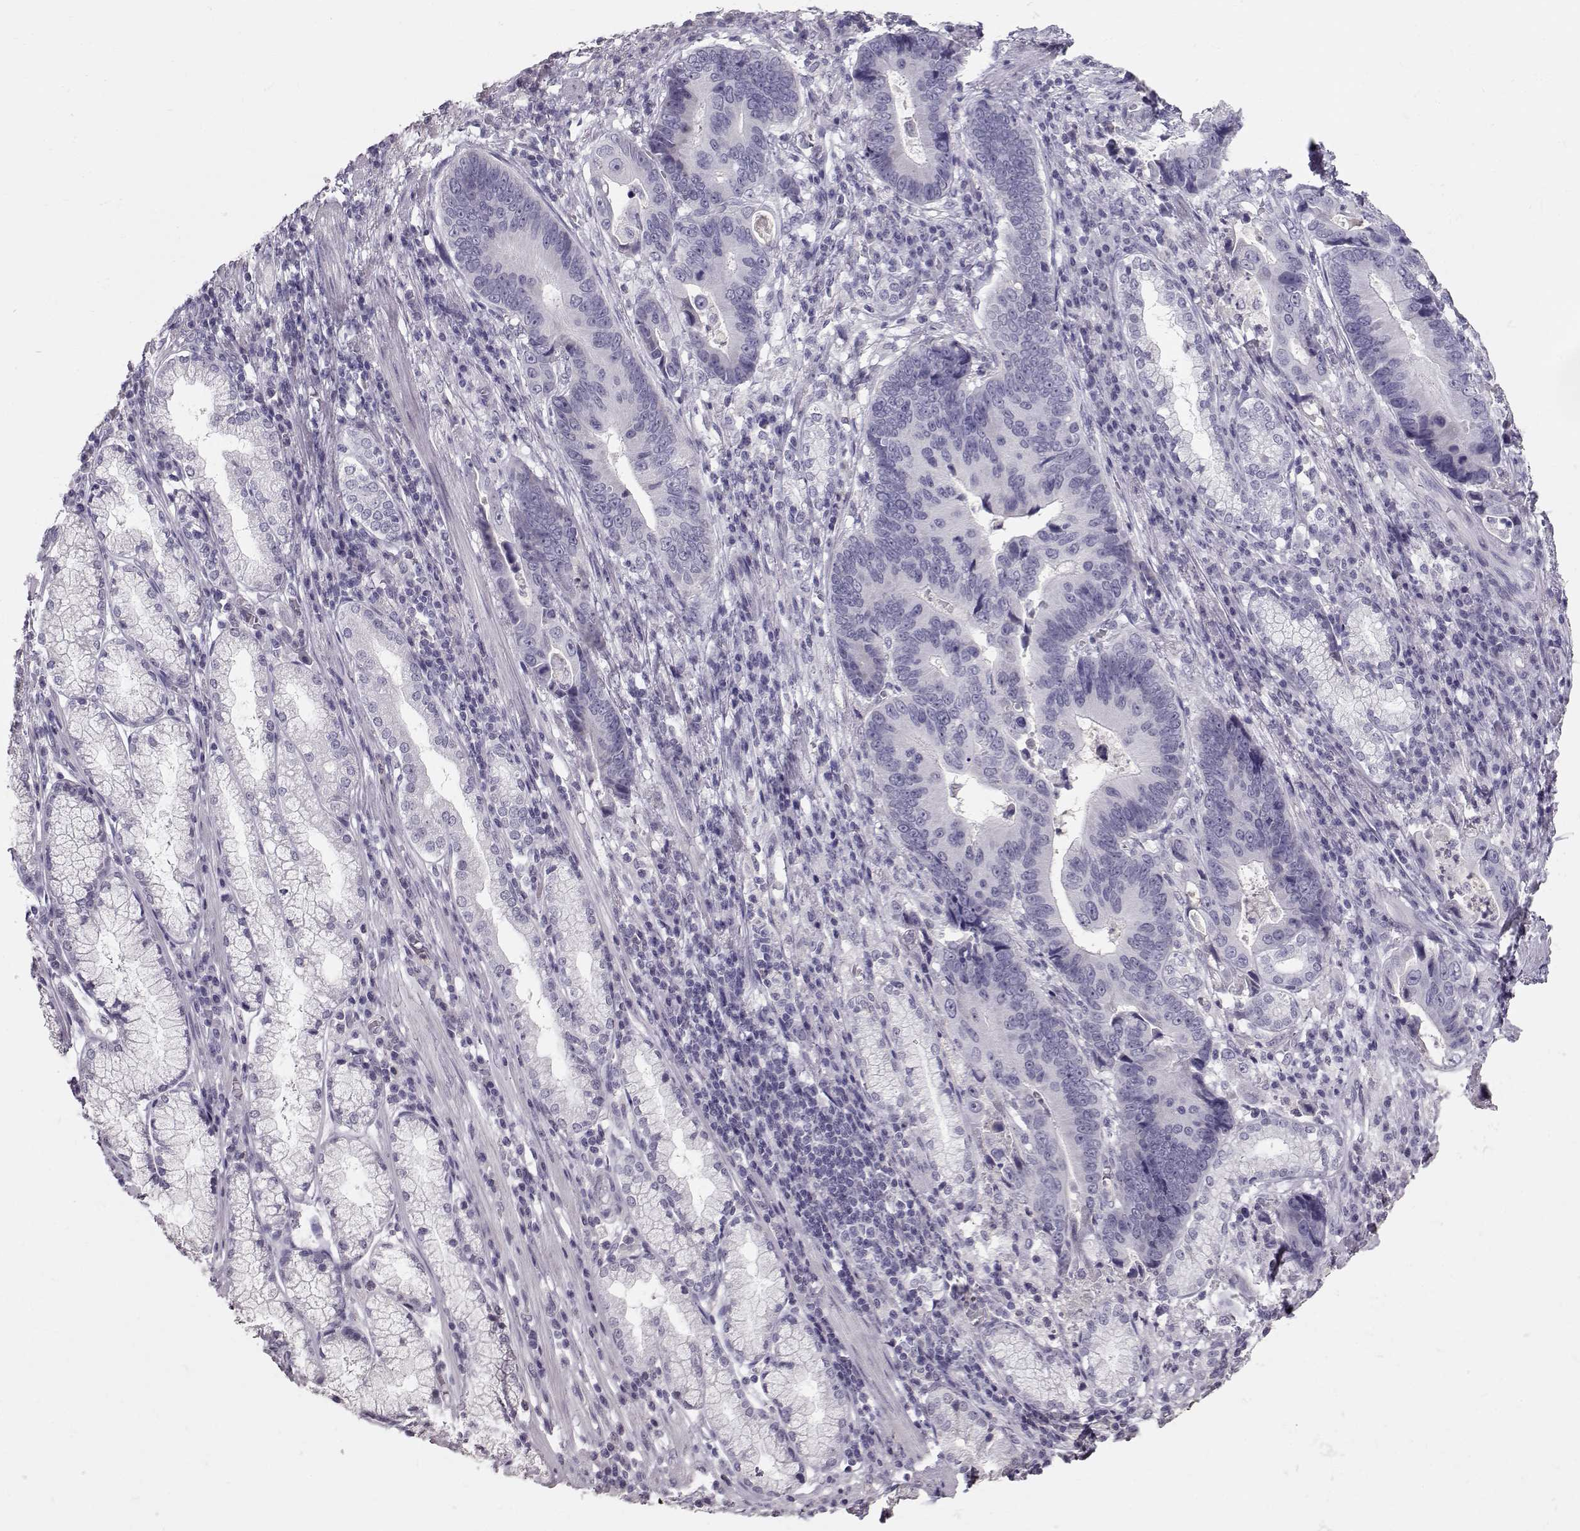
{"staining": {"intensity": "negative", "quantity": "none", "location": "none"}, "tissue": "stomach cancer", "cell_type": "Tumor cells", "image_type": "cancer", "snomed": [{"axis": "morphology", "description": "Adenocarcinoma, NOS"}, {"axis": "topography", "description": "Stomach"}], "caption": "A high-resolution micrograph shows immunohistochemistry staining of stomach cancer, which shows no significant positivity in tumor cells.", "gene": "POU1F1", "patient": {"sex": "male", "age": 84}}